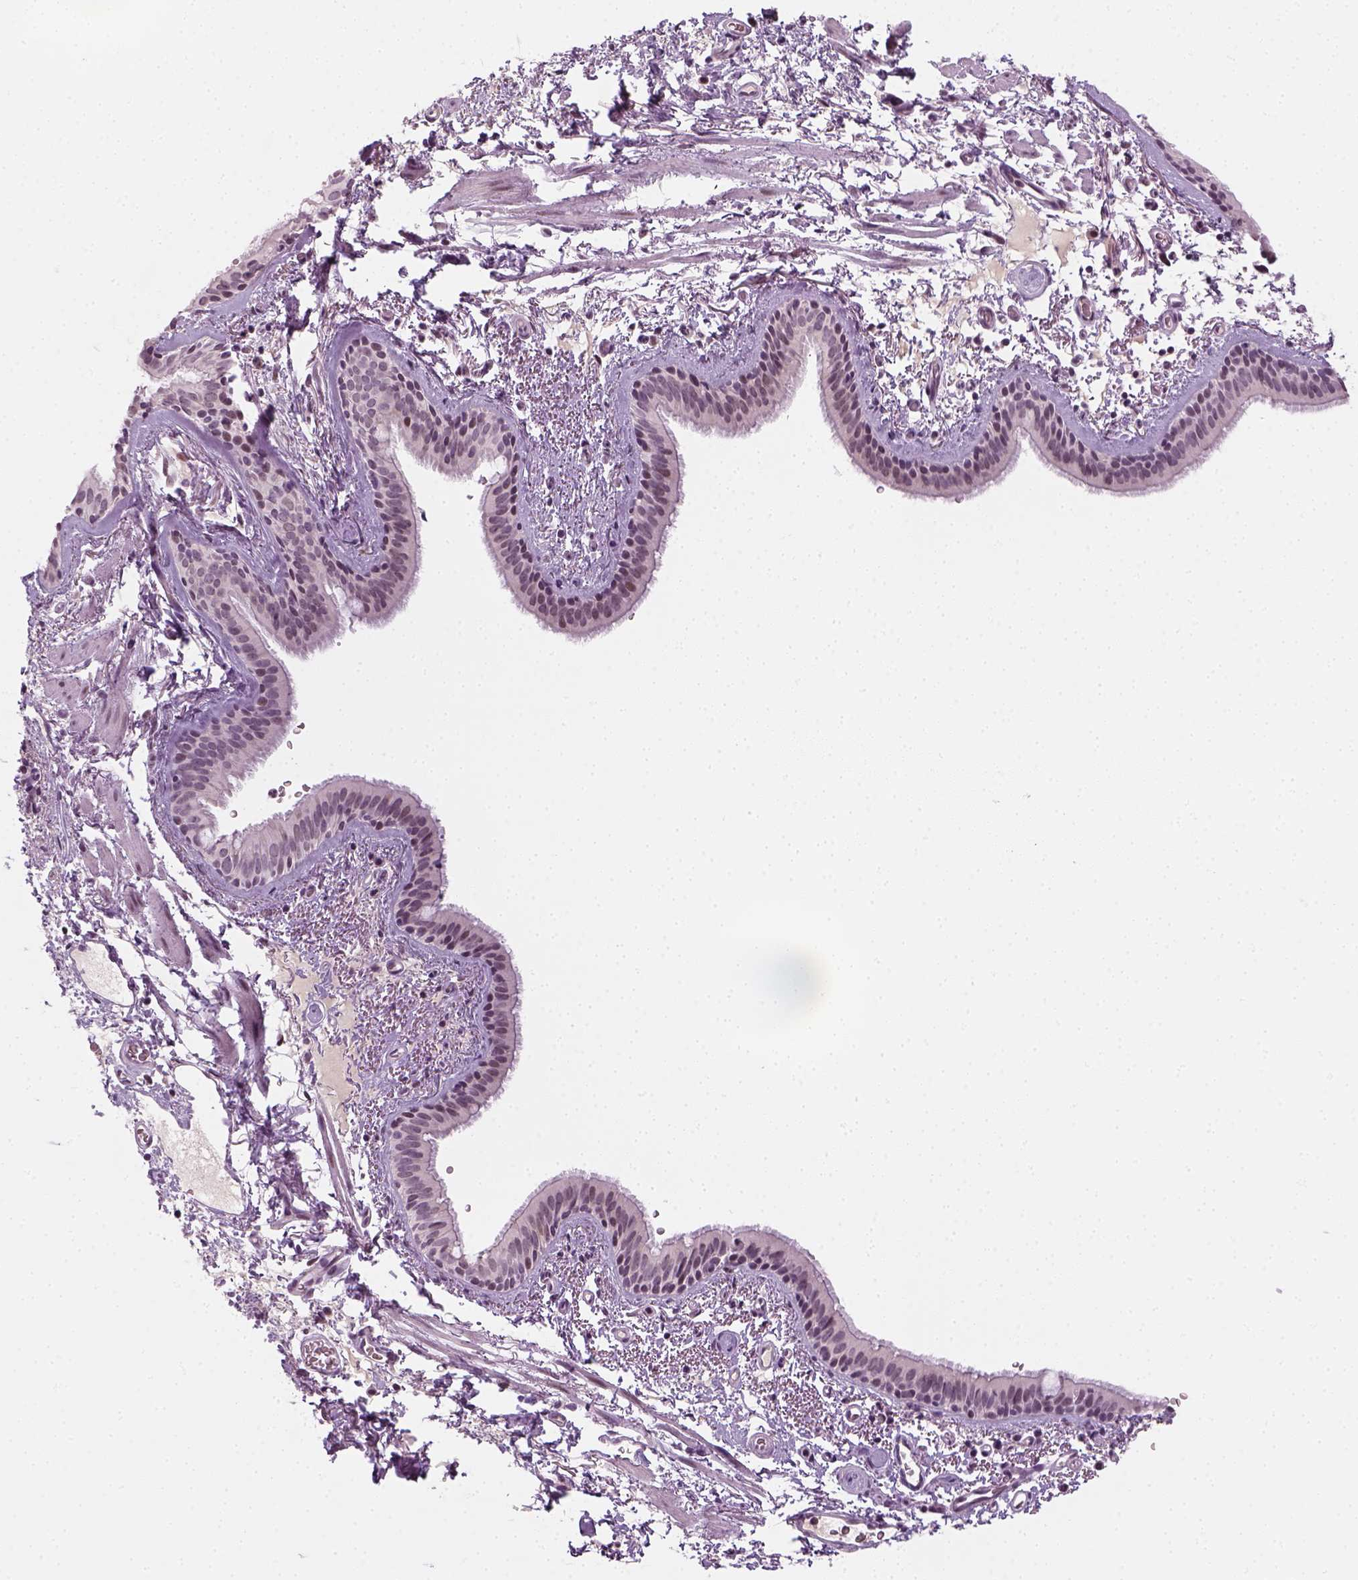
{"staining": {"intensity": "moderate", "quantity": "<25%", "location": "nuclear"}, "tissue": "bronchus", "cell_type": "Respiratory epithelial cells", "image_type": "normal", "snomed": [{"axis": "morphology", "description": "Normal tissue, NOS"}, {"axis": "topography", "description": "Bronchus"}], "caption": "Immunohistochemical staining of unremarkable bronchus shows moderate nuclear protein staining in about <25% of respiratory epithelial cells. Using DAB (3,3'-diaminobenzidine) (brown) and hematoxylin (blue) stains, captured at high magnification using brightfield microscopy.", "gene": "MAGEB3", "patient": {"sex": "female", "age": 61}}